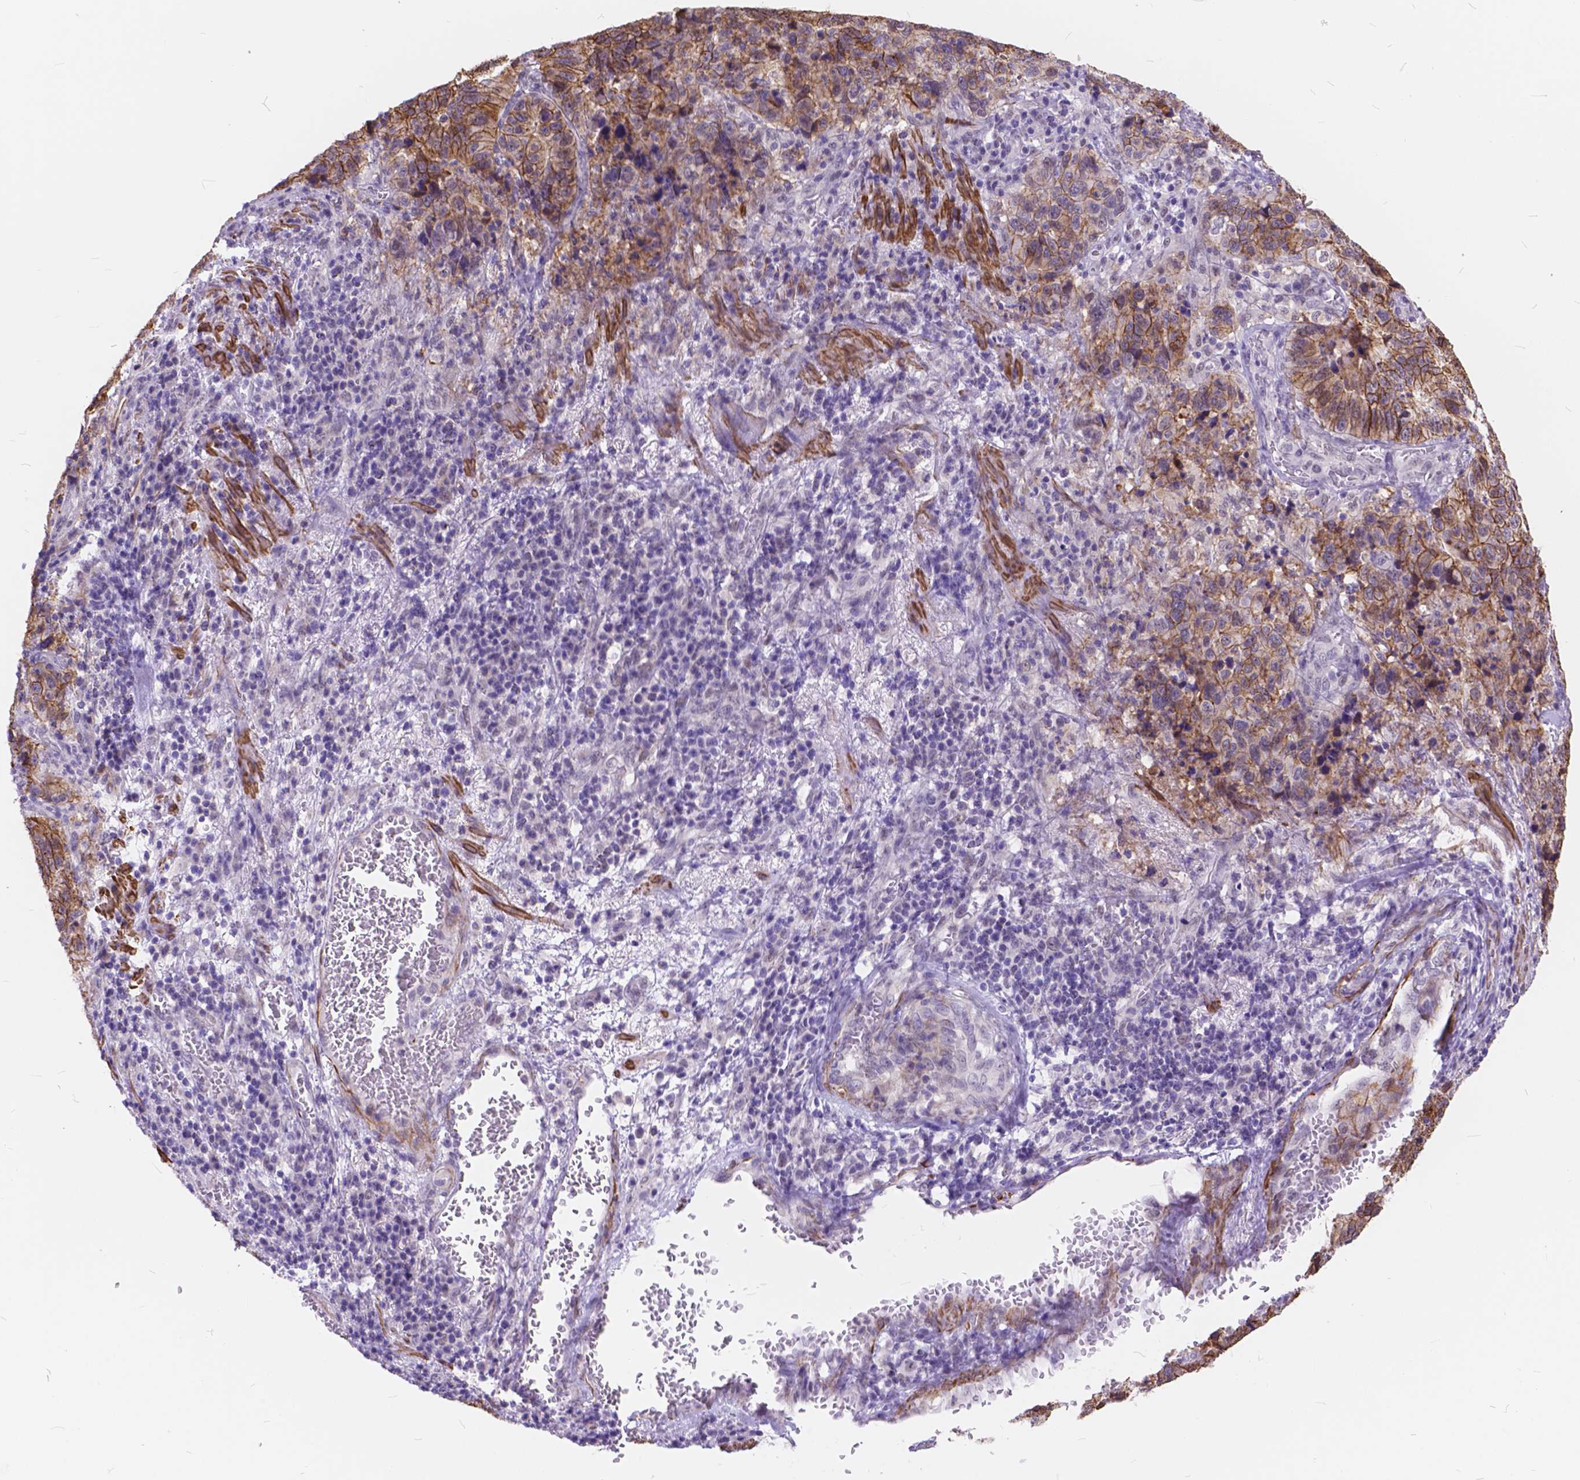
{"staining": {"intensity": "moderate", "quantity": ">75%", "location": "cytoplasmic/membranous"}, "tissue": "stomach cancer", "cell_type": "Tumor cells", "image_type": "cancer", "snomed": [{"axis": "morphology", "description": "Adenocarcinoma, NOS"}, {"axis": "topography", "description": "Stomach, upper"}], "caption": "Moderate cytoplasmic/membranous positivity for a protein is appreciated in approximately >75% of tumor cells of stomach cancer using immunohistochemistry (IHC).", "gene": "MAN2C1", "patient": {"sex": "female", "age": 67}}